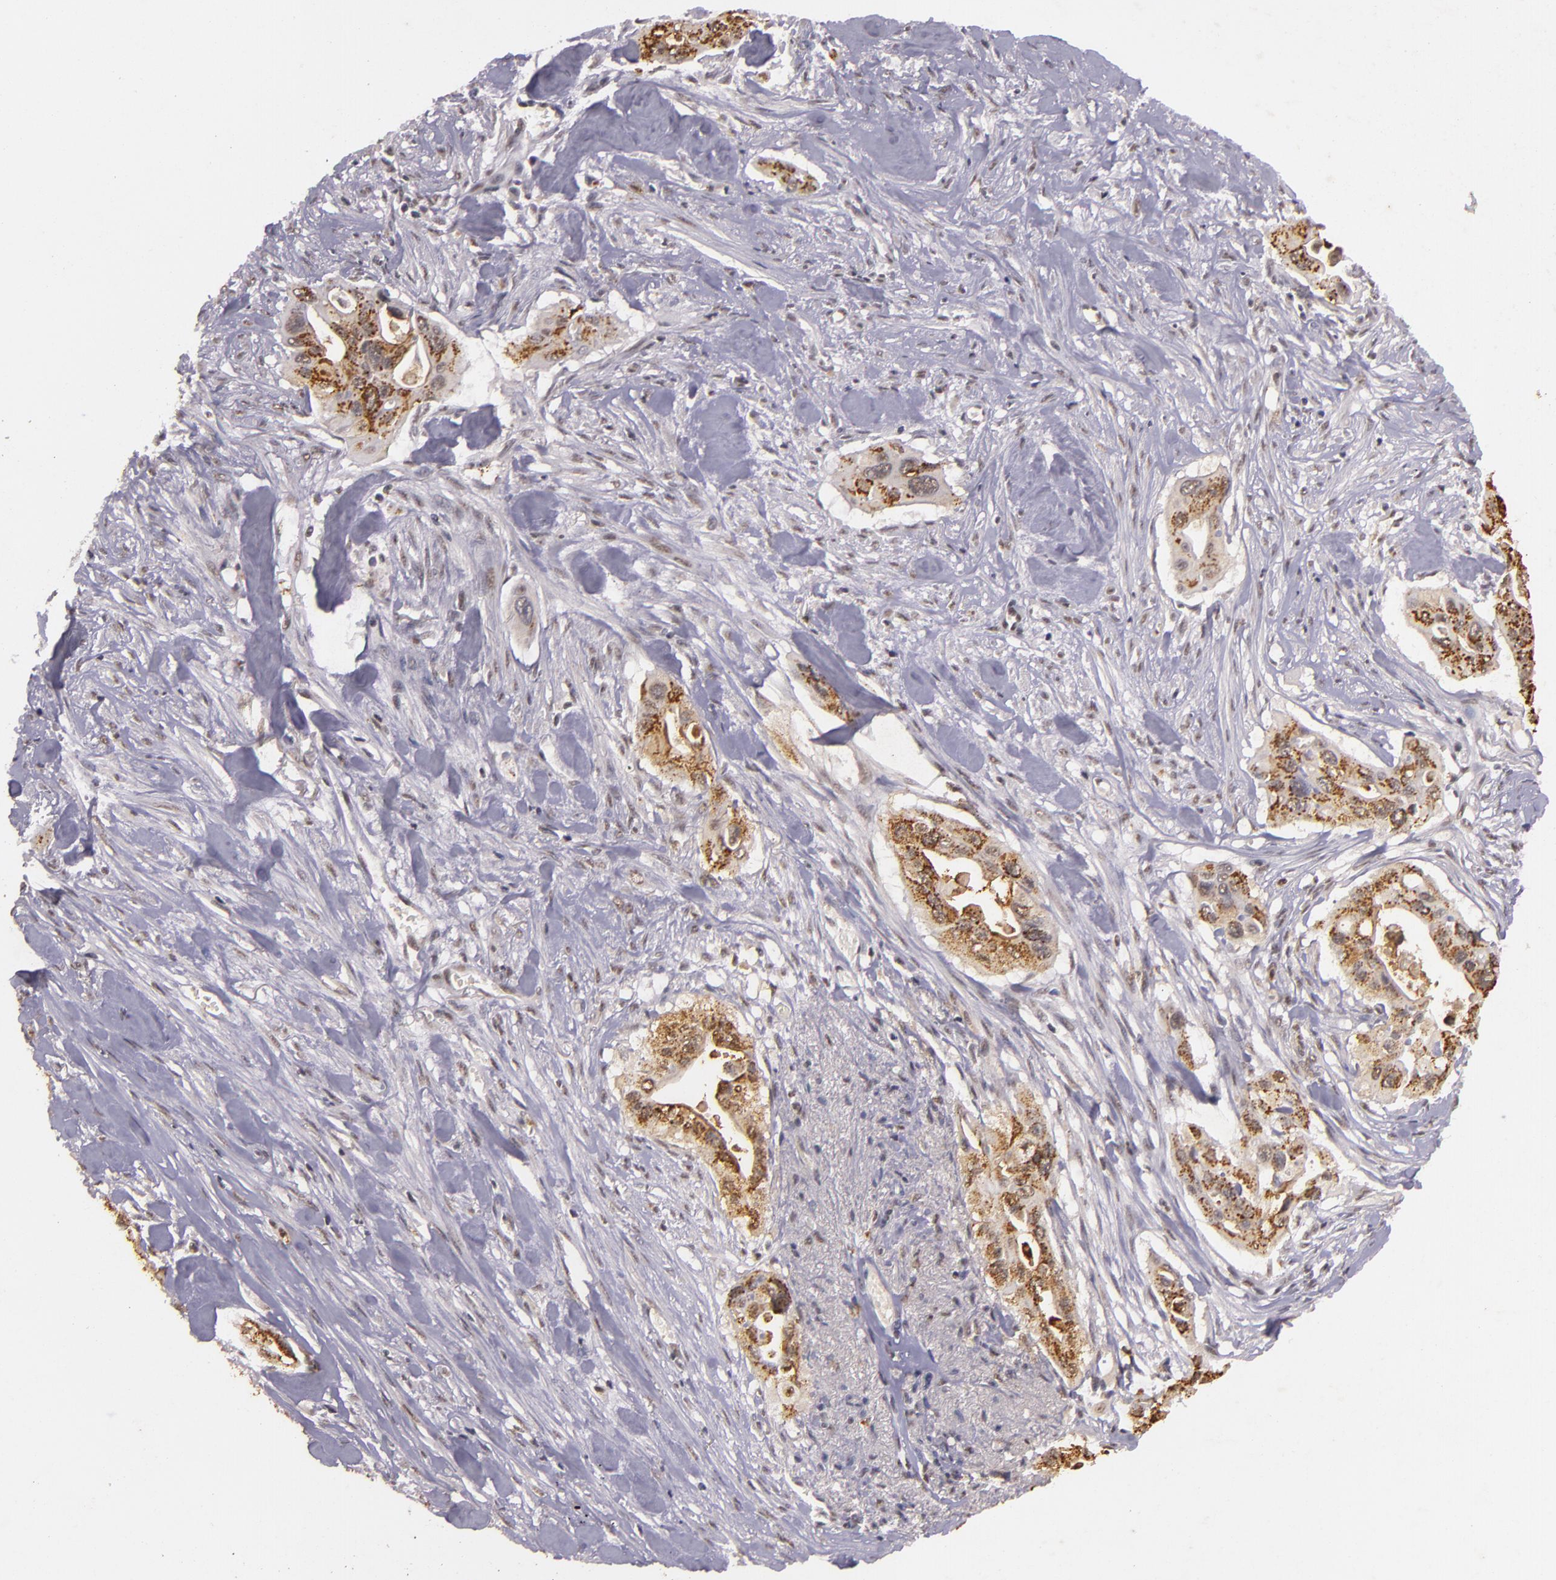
{"staining": {"intensity": "moderate", "quantity": ">75%", "location": "cytoplasmic/membranous"}, "tissue": "pancreatic cancer", "cell_type": "Tumor cells", "image_type": "cancer", "snomed": [{"axis": "morphology", "description": "Adenocarcinoma, NOS"}, {"axis": "topography", "description": "Pancreas"}], "caption": "Tumor cells display medium levels of moderate cytoplasmic/membranous expression in about >75% of cells in adenocarcinoma (pancreatic). (brown staining indicates protein expression, while blue staining denotes nuclei).", "gene": "CBX3", "patient": {"sex": "male", "age": 77}}